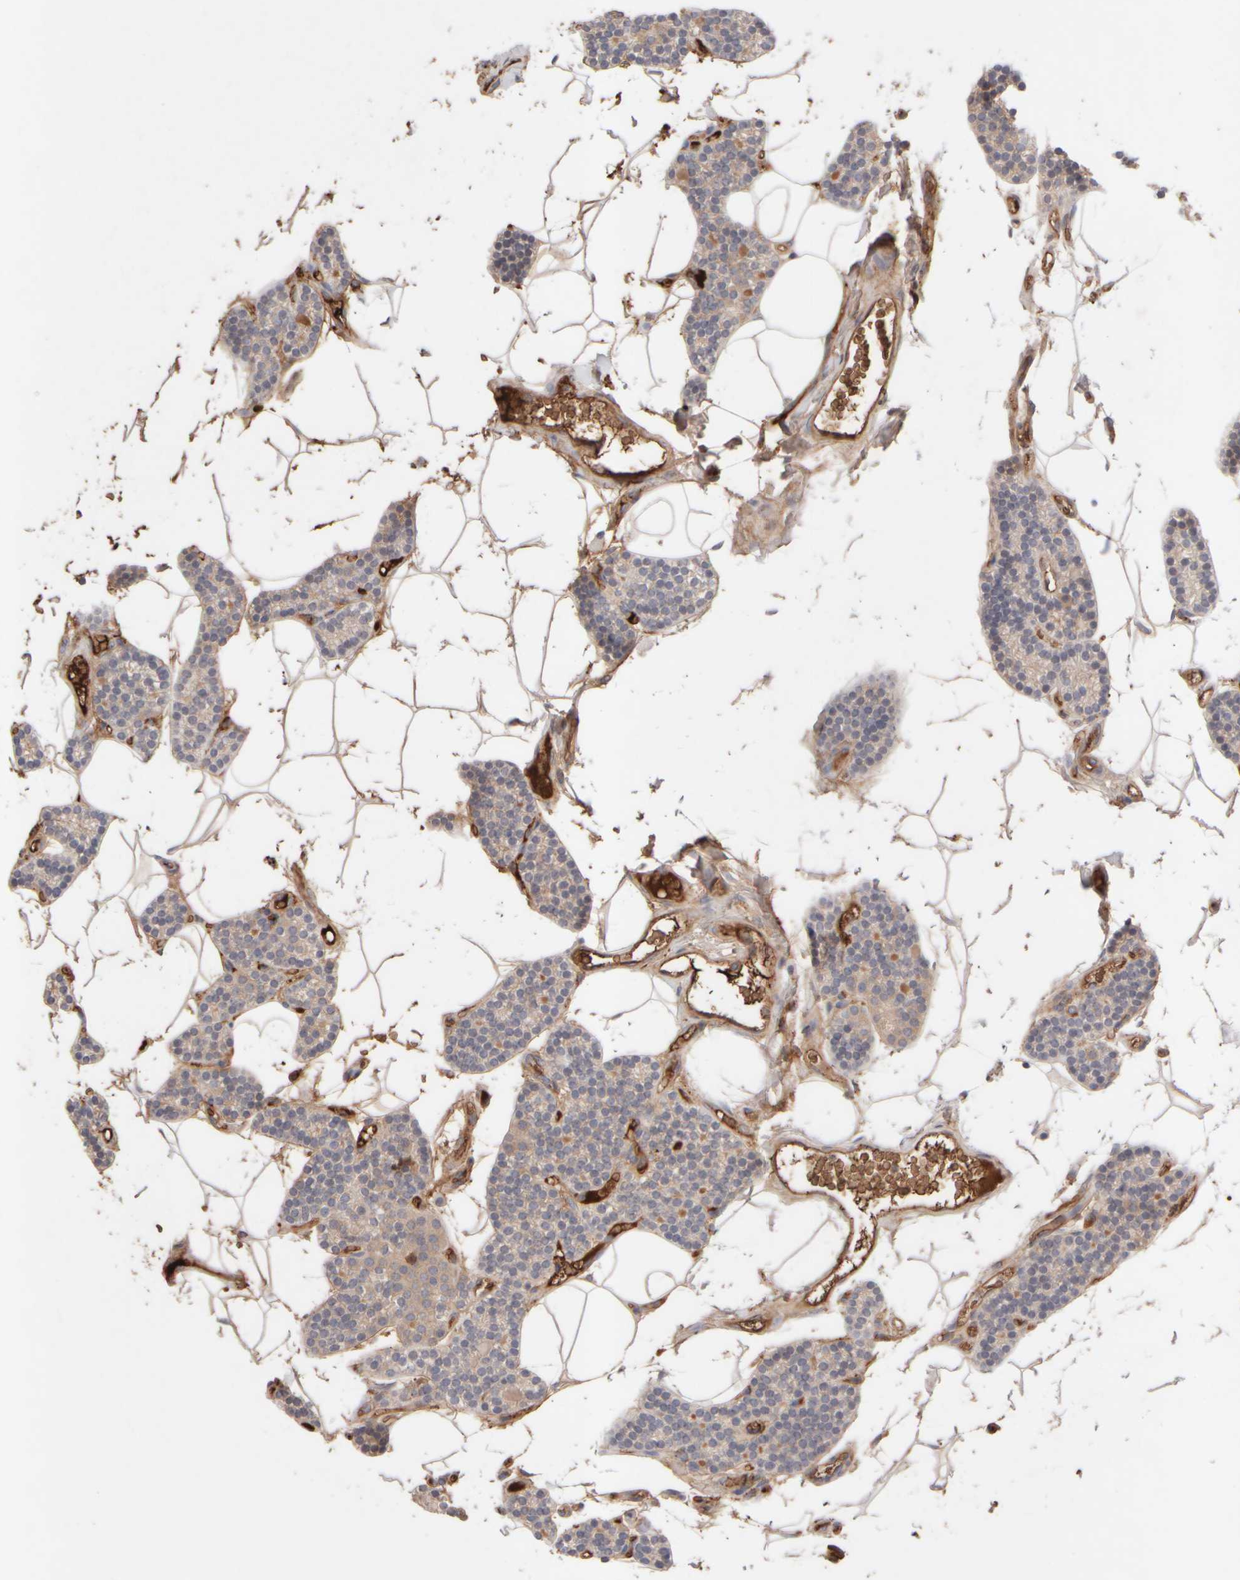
{"staining": {"intensity": "weak", "quantity": "25%-75%", "location": "cytoplasmic/membranous"}, "tissue": "parathyroid gland", "cell_type": "Glandular cells", "image_type": "normal", "snomed": [{"axis": "morphology", "description": "Normal tissue, NOS"}, {"axis": "topography", "description": "Parathyroid gland"}], "caption": "The histopathology image reveals immunohistochemical staining of unremarkable parathyroid gland. There is weak cytoplasmic/membranous staining is seen in approximately 25%-75% of glandular cells.", "gene": "MST1", "patient": {"sex": "male", "age": 52}}